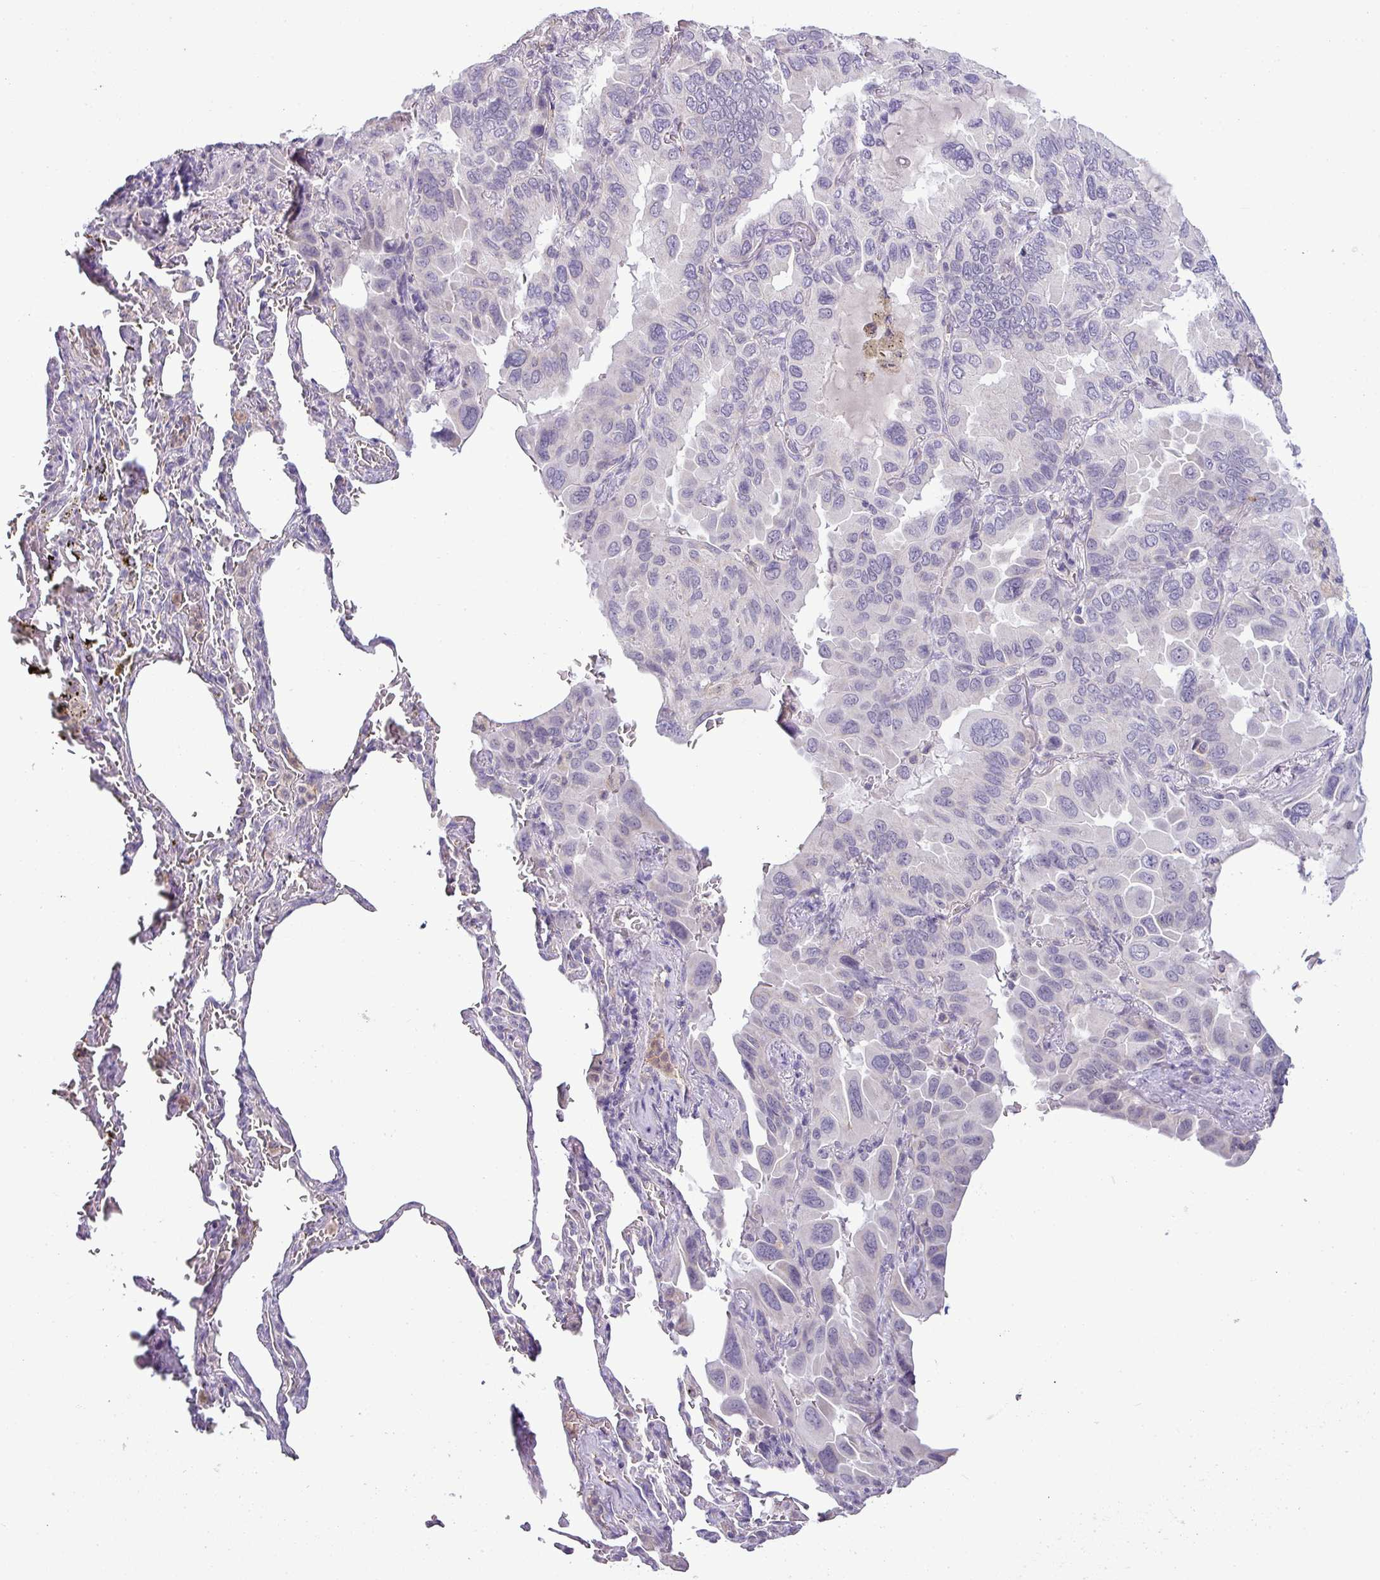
{"staining": {"intensity": "negative", "quantity": "none", "location": "none"}, "tissue": "lung cancer", "cell_type": "Tumor cells", "image_type": "cancer", "snomed": [{"axis": "morphology", "description": "Adenocarcinoma, NOS"}, {"axis": "topography", "description": "Lung"}], "caption": "High power microscopy micrograph of an IHC image of lung cancer (adenocarcinoma), revealing no significant positivity in tumor cells.", "gene": "HBEGF", "patient": {"sex": "male", "age": 64}}